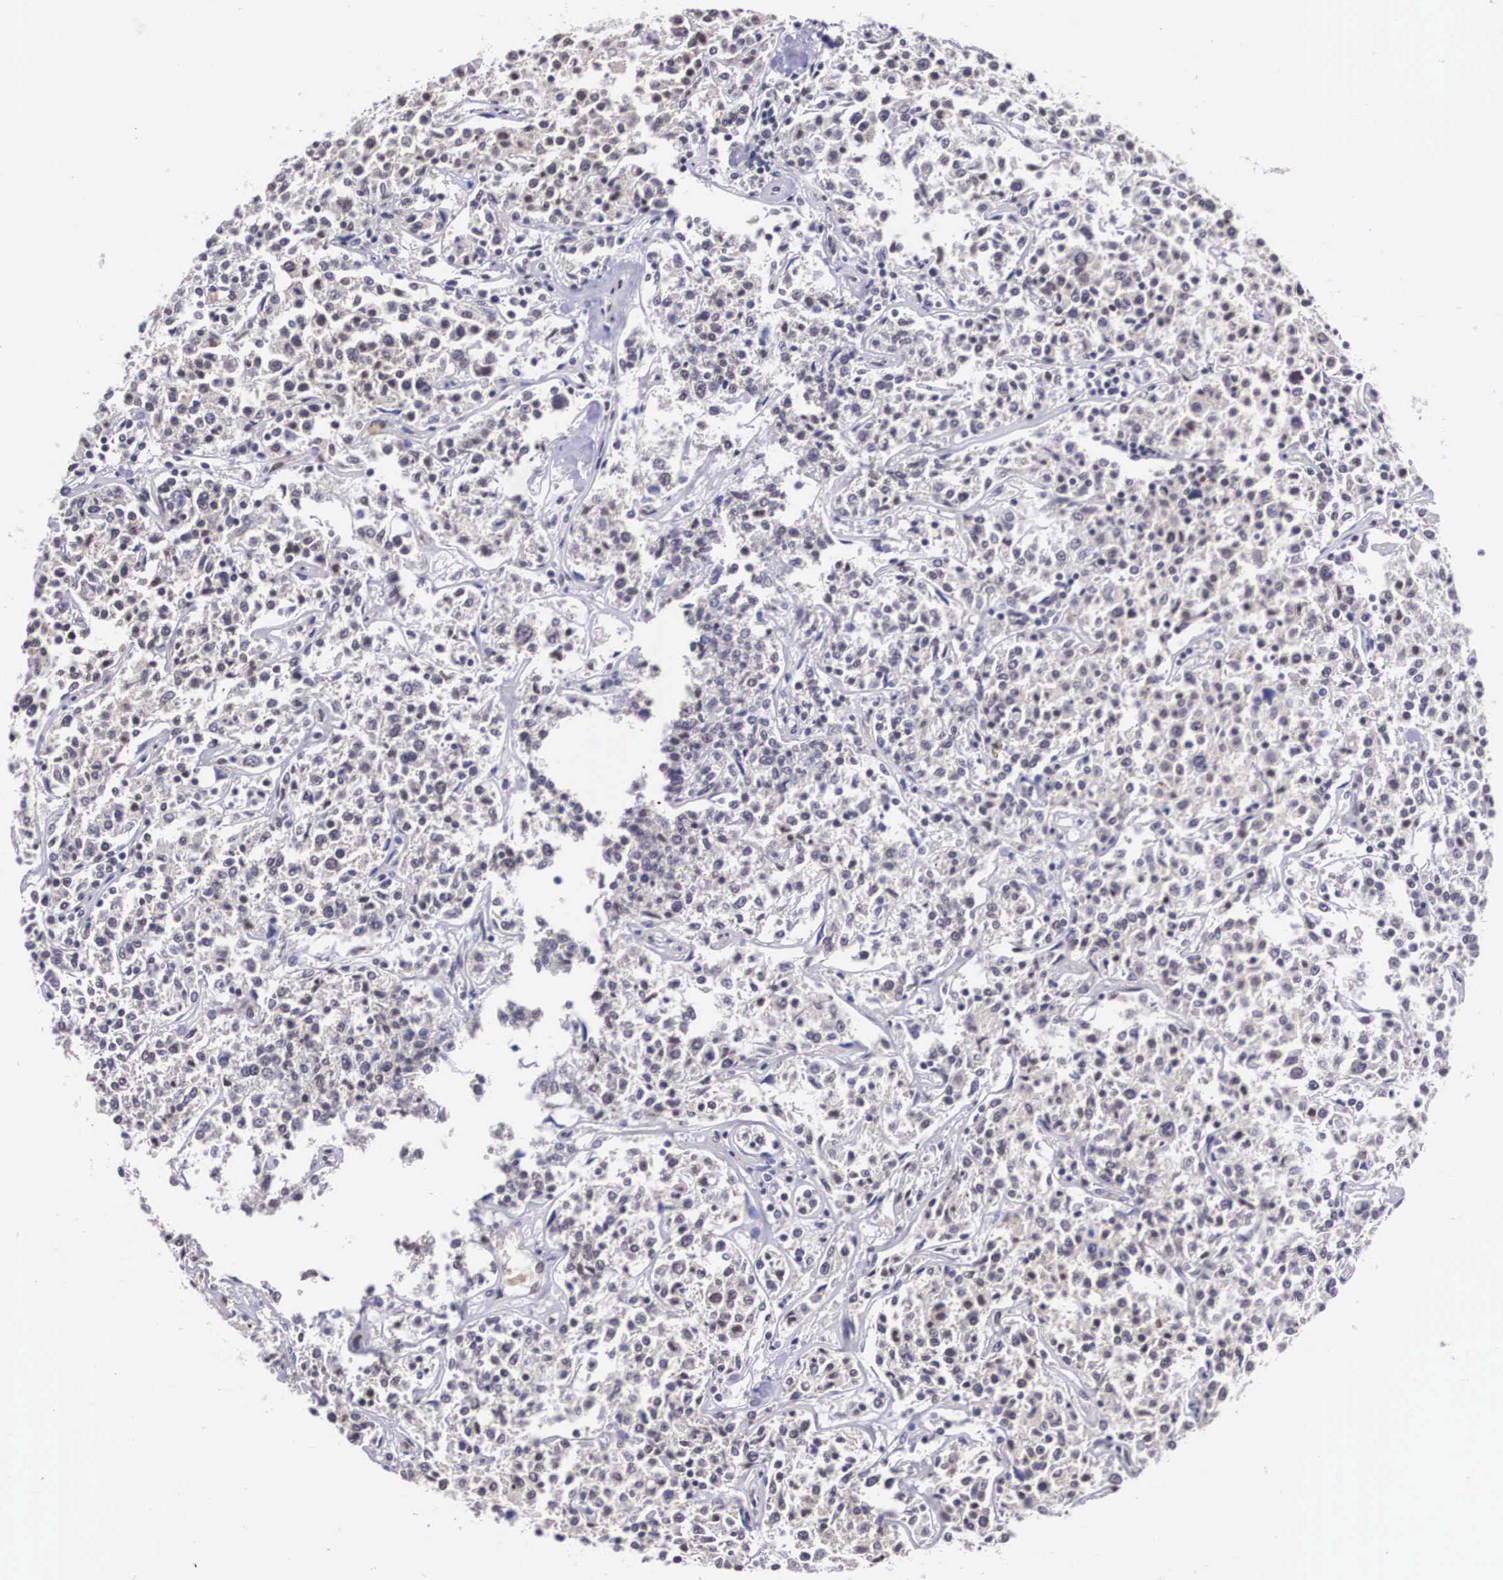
{"staining": {"intensity": "negative", "quantity": "none", "location": "none"}, "tissue": "lymphoma", "cell_type": "Tumor cells", "image_type": "cancer", "snomed": [{"axis": "morphology", "description": "Malignant lymphoma, non-Hodgkin's type, Low grade"}, {"axis": "topography", "description": "Small intestine"}], "caption": "This photomicrograph is of low-grade malignant lymphoma, non-Hodgkin's type stained with immunohistochemistry (IHC) to label a protein in brown with the nuclei are counter-stained blue. There is no expression in tumor cells. The staining was performed using DAB (3,3'-diaminobenzidine) to visualize the protein expression in brown, while the nuclei were stained in blue with hematoxylin (Magnification: 20x).", "gene": "OTX2", "patient": {"sex": "female", "age": 59}}